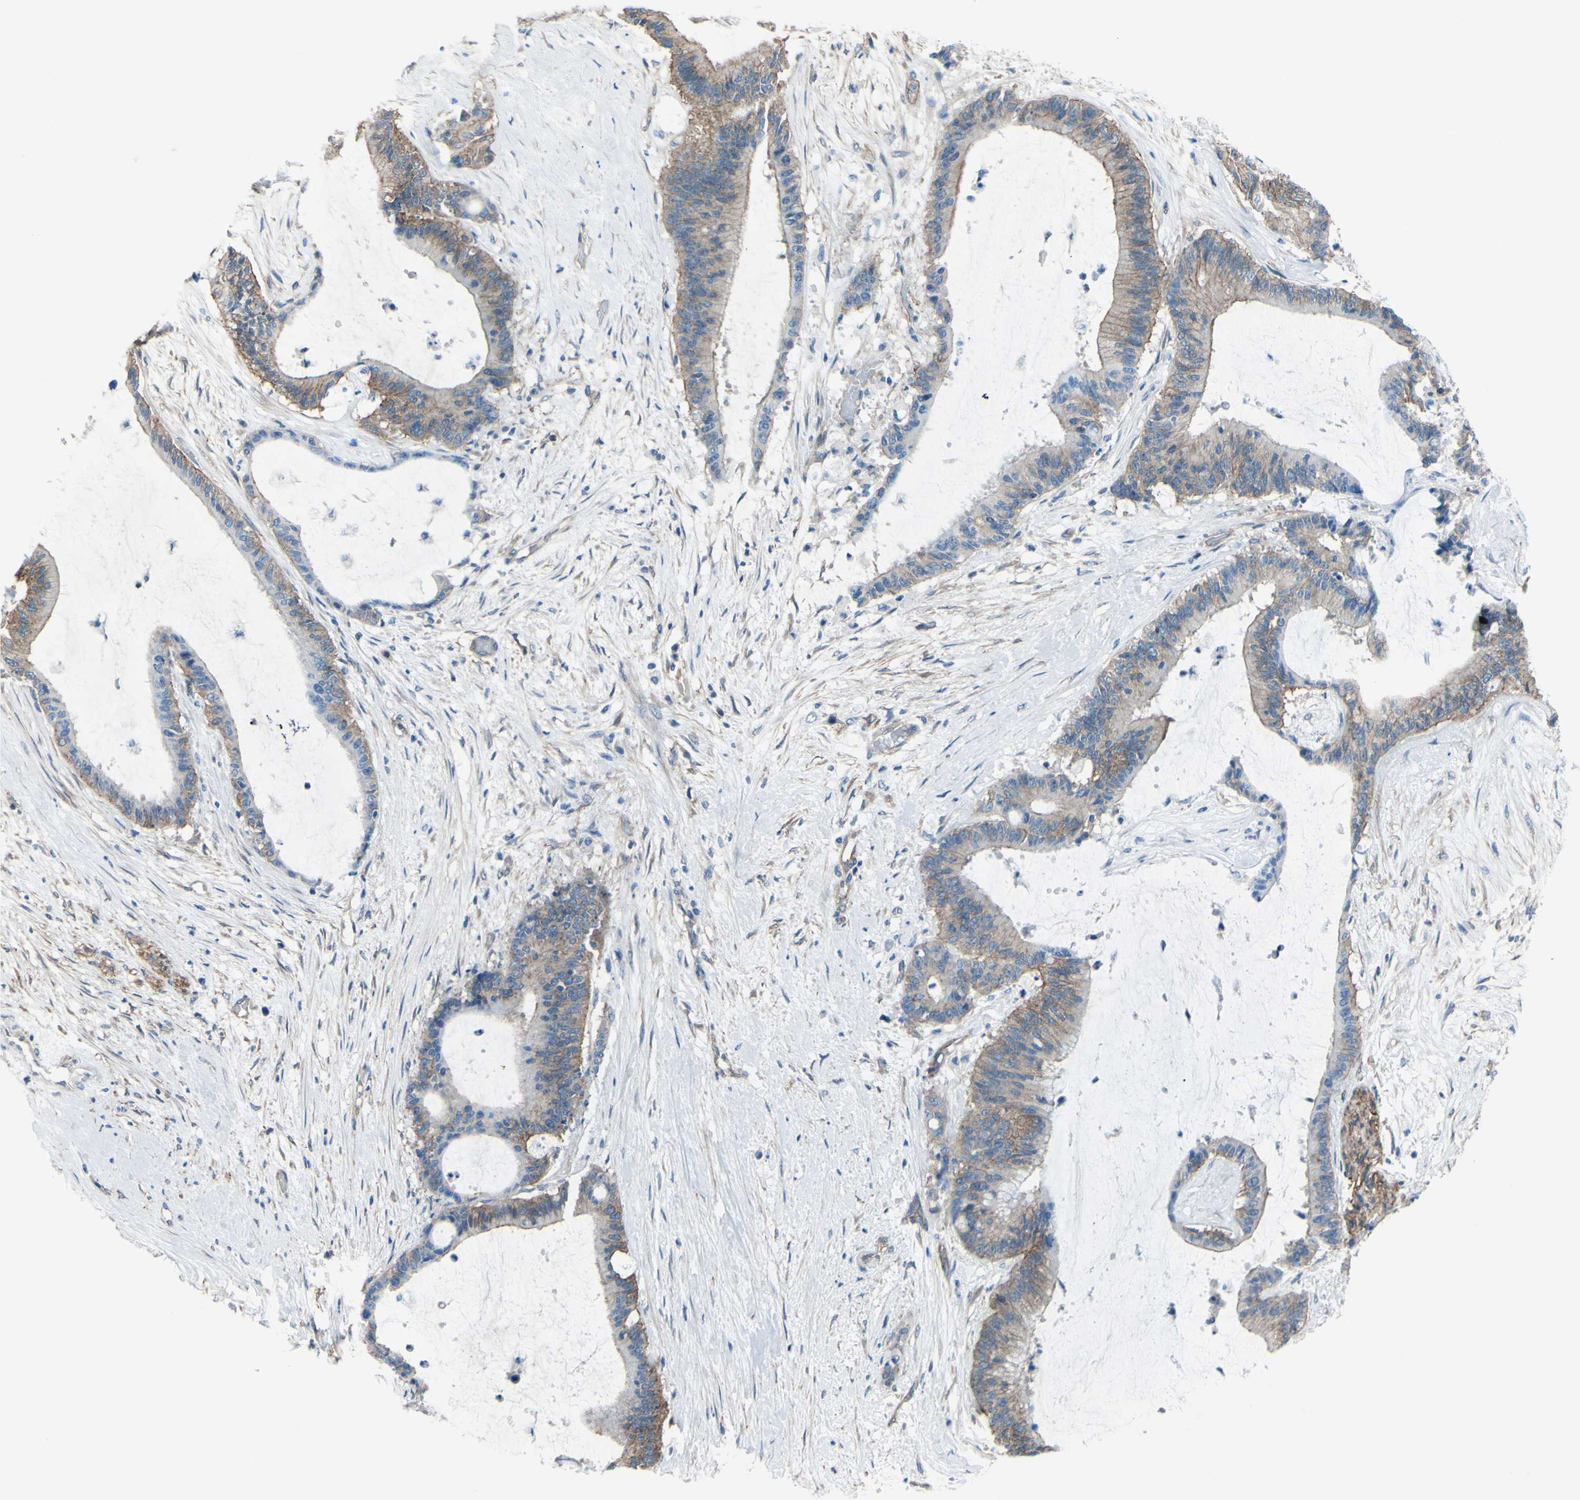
{"staining": {"intensity": "weak", "quantity": ">75%", "location": "cytoplasmic/membranous"}, "tissue": "liver cancer", "cell_type": "Tumor cells", "image_type": "cancer", "snomed": [{"axis": "morphology", "description": "Cholangiocarcinoma"}, {"axis": "topography", "description": "Liver"}], "caption": "Immunohistochemical staining of cholangiocarcinoma (liver) displays weak cytoplasmic/membranous protein positivity in approximately >75% of tumor cells.", "gene": "ADD1", "patient": {"sex": "female", "age": 73}}